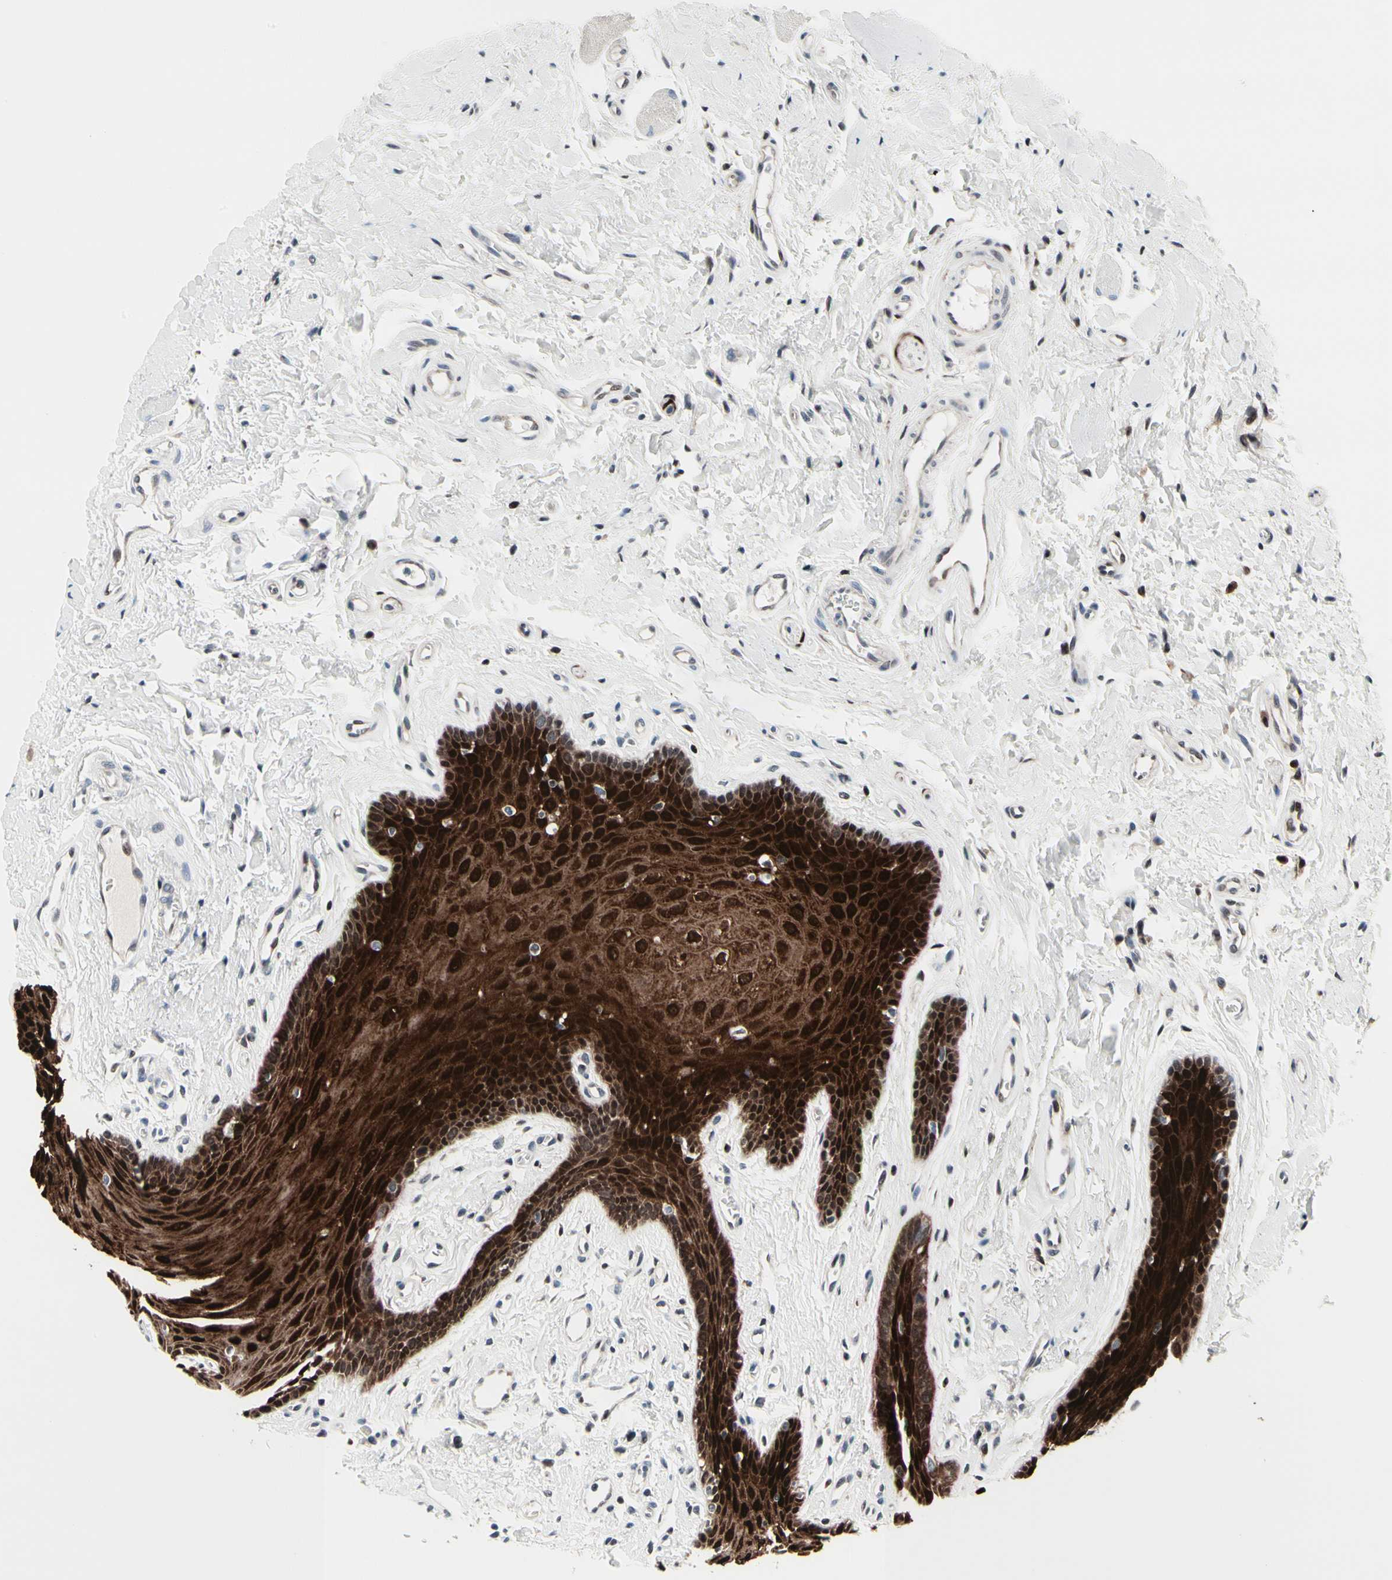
{"staining": {"intensity": "strong", "quantity": ">75%", "location": "cytoplasmic/membranous,nuclear"}, "tissue": "oral mucosa", "cell_type": "Squamous epithelial cells", "image_type": "normal", "snomed": [{"axis": "morphology", "description": "Normal tissue, NOS"}, {"axis": "topography", "description": "Oral tissue"}], "caption": "Approximately >75% of squamous epithelial cells in benign human oral mucosa exhibit strong cytoplasmic/membranous,nuclear protein expression as visualized by brown immunohistochemical staining.", "gene": "TXN", "patient": {"sex": "male", "age": 62}}